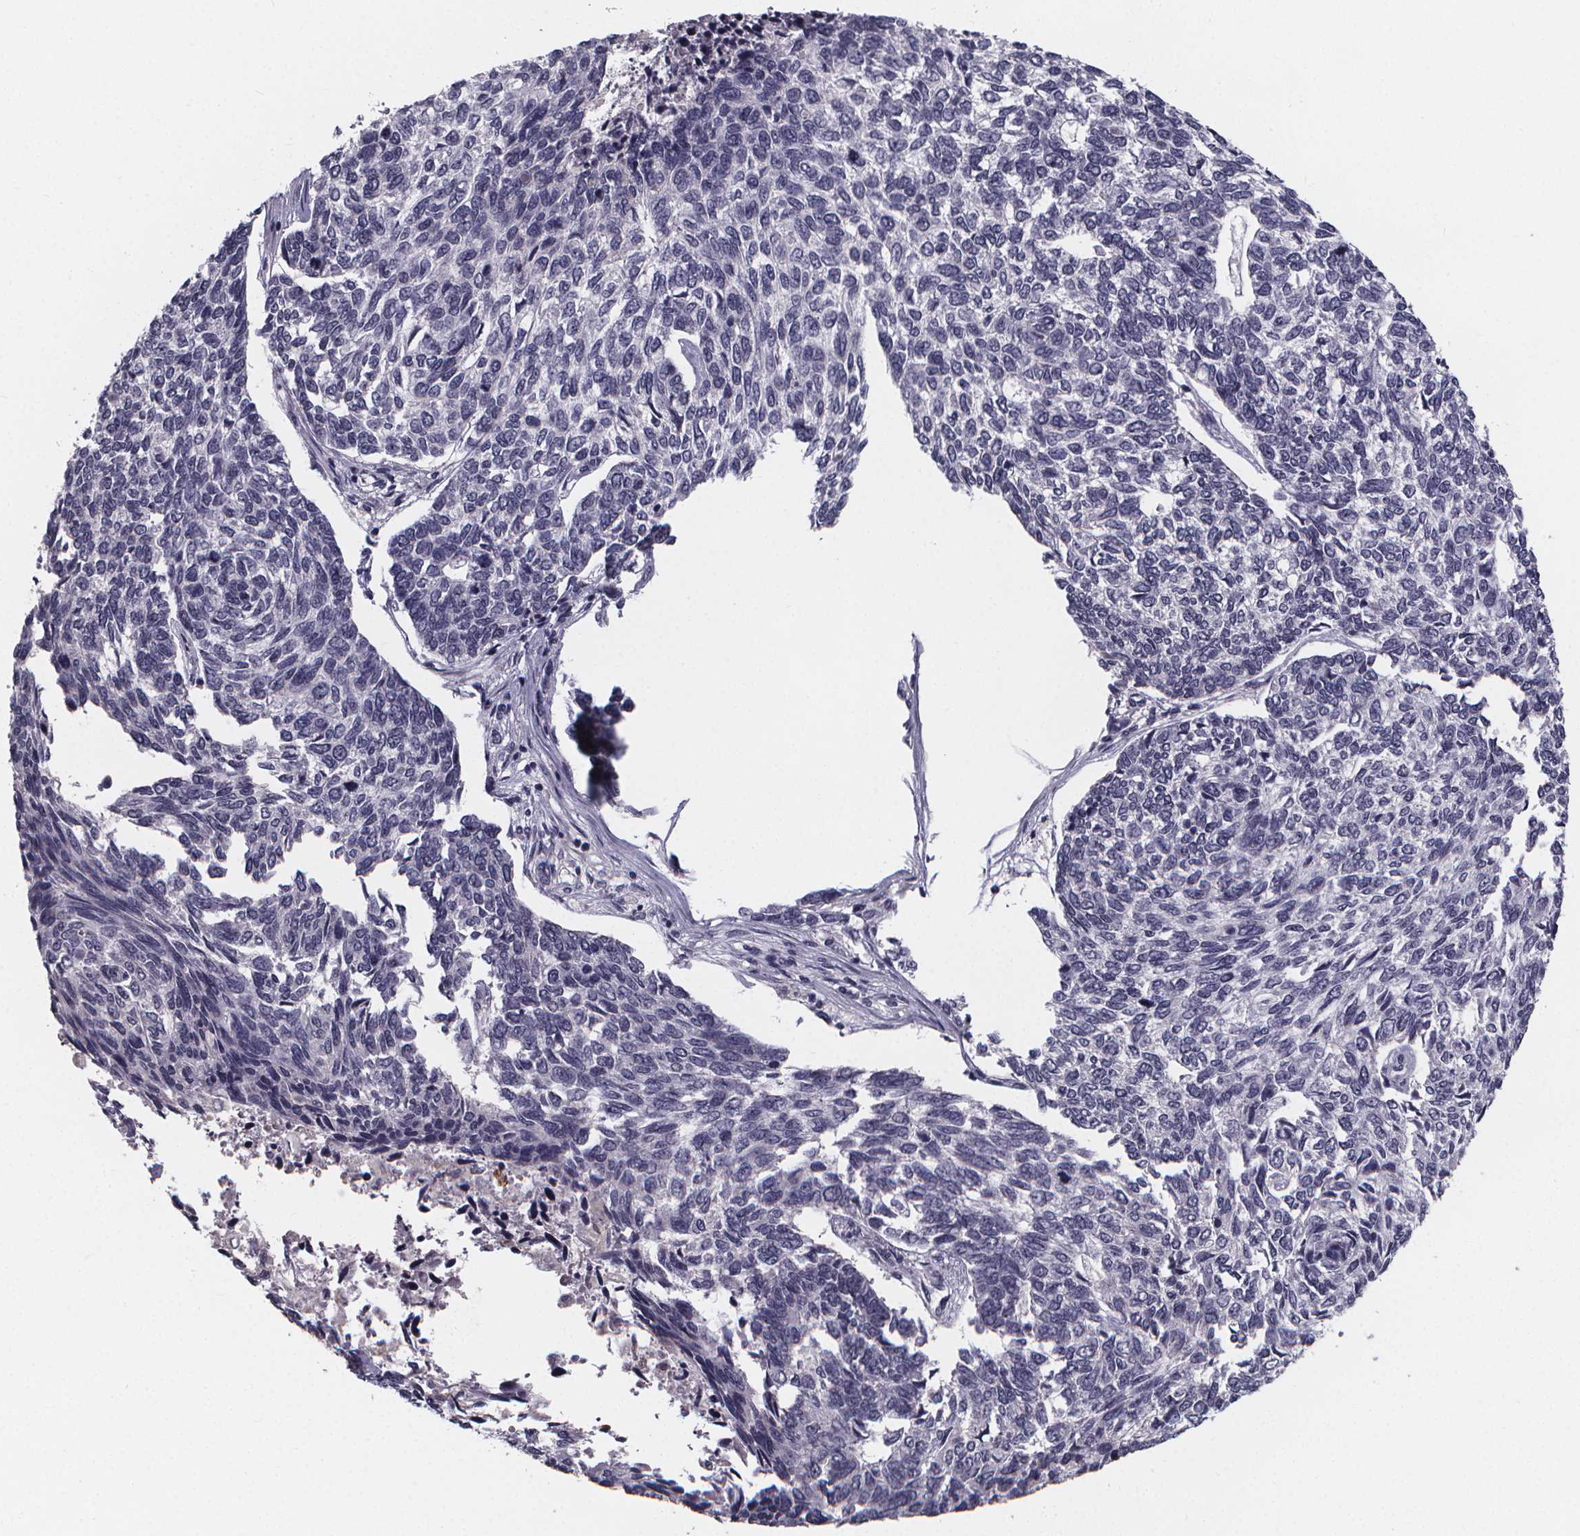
{"staining": {"intensity": "negative", "quantity": "none", "location": "none"}, "tissue": "skin cancer", "cell_type": "Tumor cells", "image_type": "cancer", "snomed": [{"axis": "morphology", "description": "Basal cell carcinoma"}, {"axis": "topography", "description": "Skin"}], "caption": "This micrograph is of skin cancer stained with immunohistochemistry to label a protein in brown with the nuclei are counter-stained blue. There is no expression in tumor cells.", "gene": "AGT", "patient": {"sex": "female", "age": 65}}